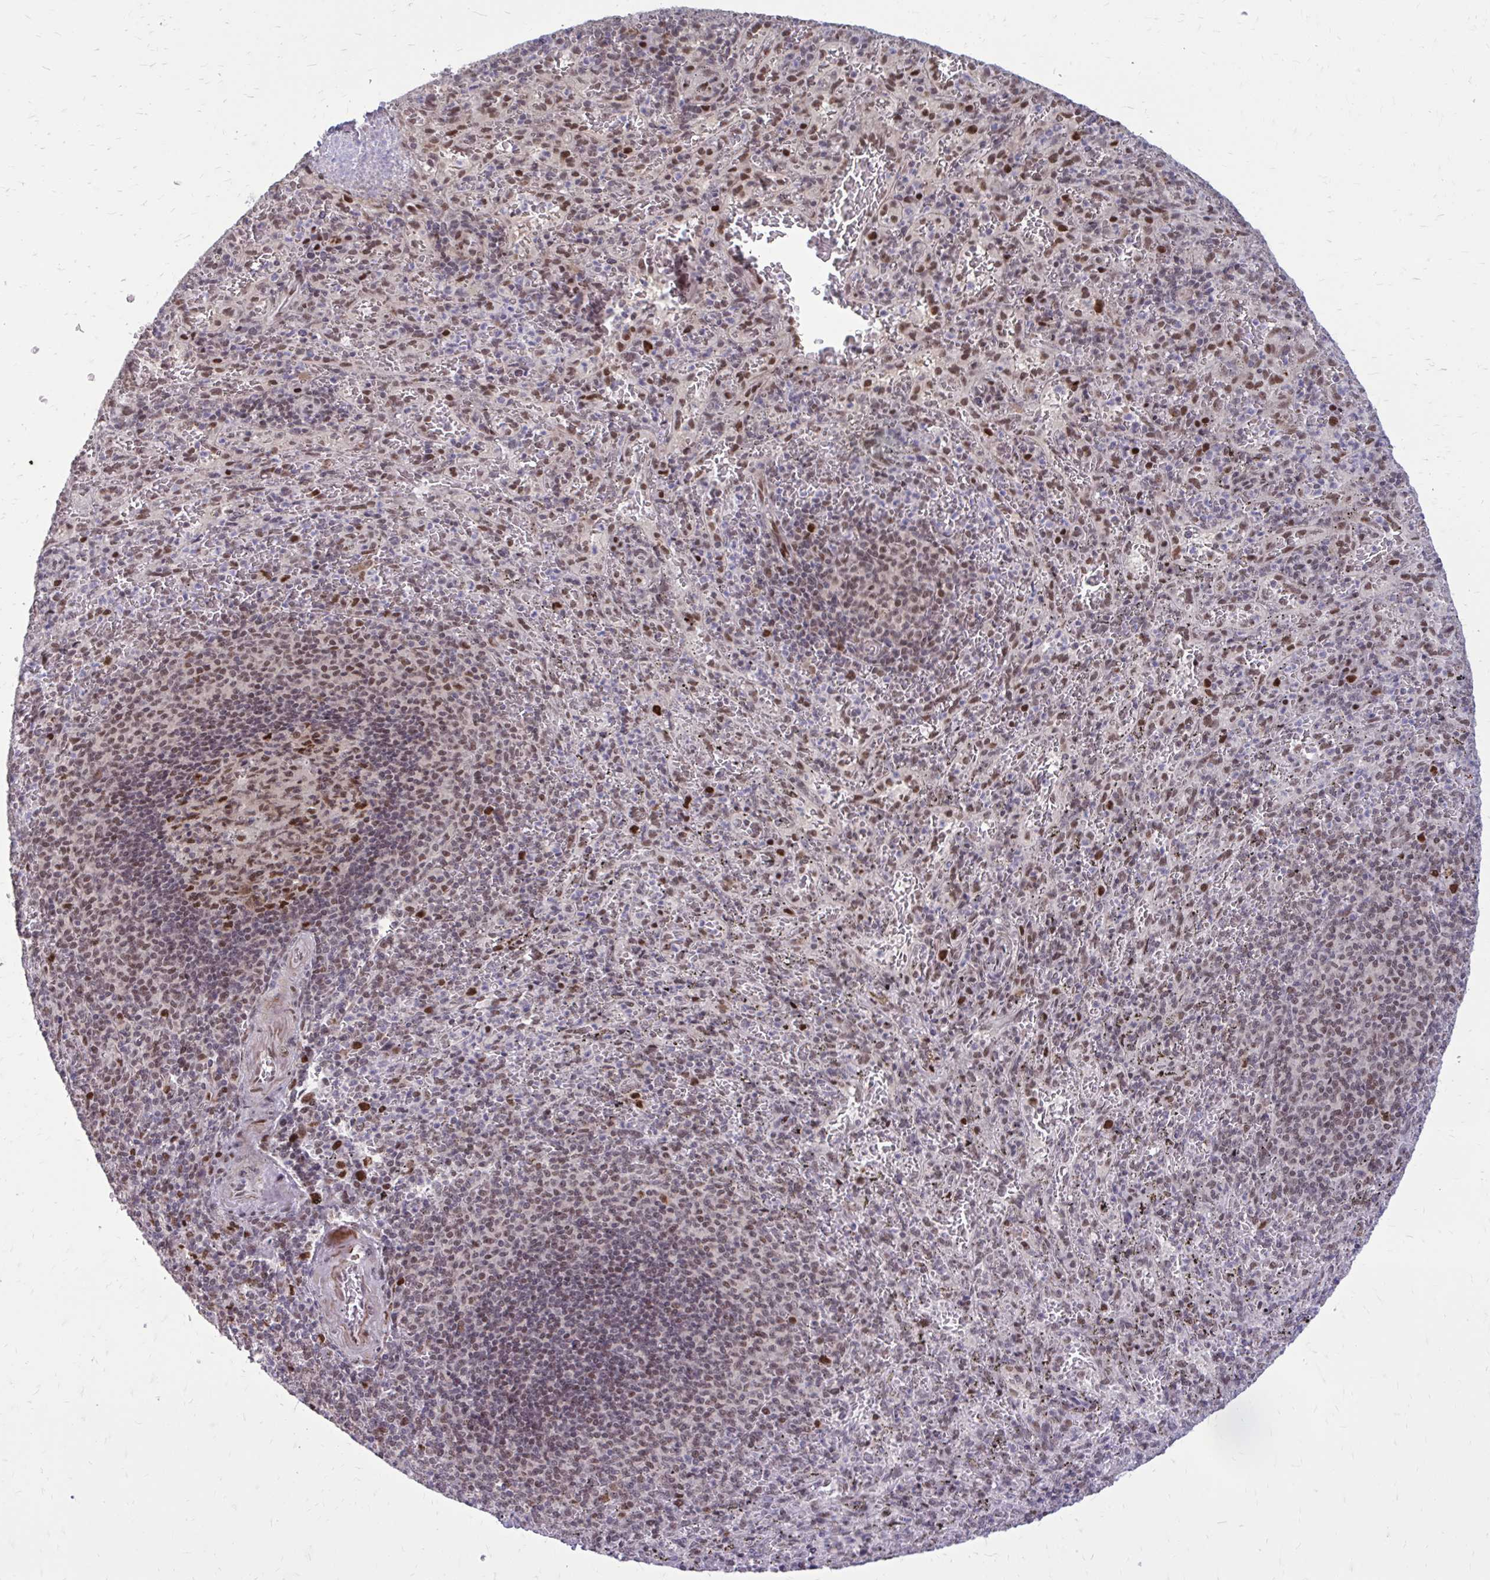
{"staining": {"intensity": "moderate", "quantity": ">75%", "location": "nuclear"}, "tissue": "spleen", "cell_type": "Cells in red pulp", "image_type": "normal", "snomed": [{"axis": "morphology", "description": "Normal tissue, NOS"}, {"axis": "topography", "description": "Spleen"}], "caption": "Normal spleen reveals moderate nuclear staining in approximately >75% of cells in red pulp, visualized by immunohistochemistry. (Stains: DAB in brown, nuclei in blue, Microscopy: brightfield microscopy at high magnification).", "gene": "PSME4", "patient": {"sex": "male", "age": 57}}